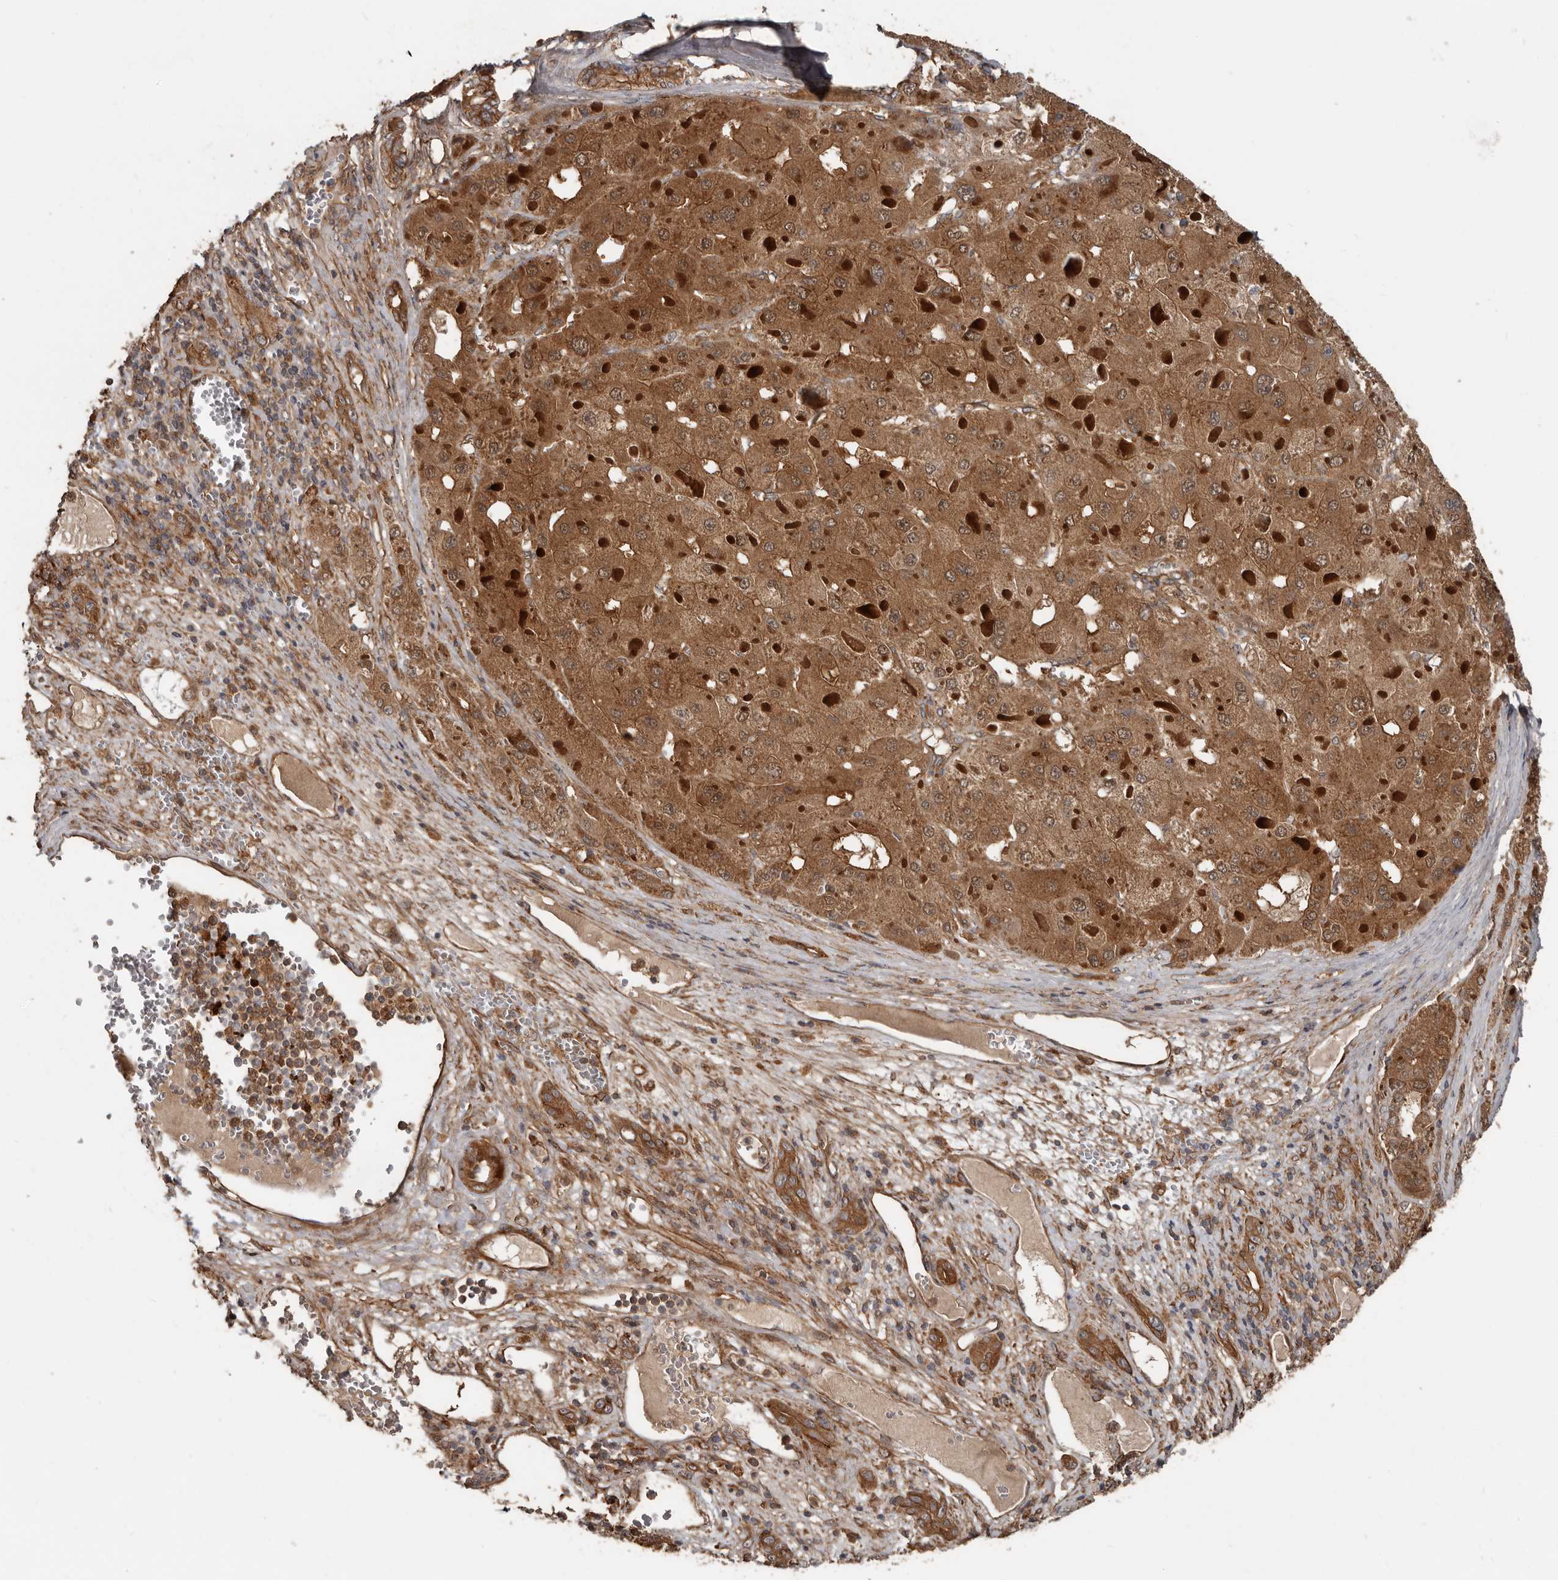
{"staining": {"intensity": "moderate", "quantity": ">75%", "location": "cytoplasmic/membranous"}, "tissue": "liver cancer", "cell_type": "Tumor cells", "image_type": "cancer", "snomed": [{"axis": "morphology", "description": "Carcinoma, Hepatocellular, NOS"}, {"axis": "topography", "description": "Liver"}], "caption": "Liver cancer (hepatocellular carcinoma) stained with a protein marker exhibits moderate staining in tumor cells.", "gene": "EXOC3L1", "patient": {"sex": "female", "age": 73}}